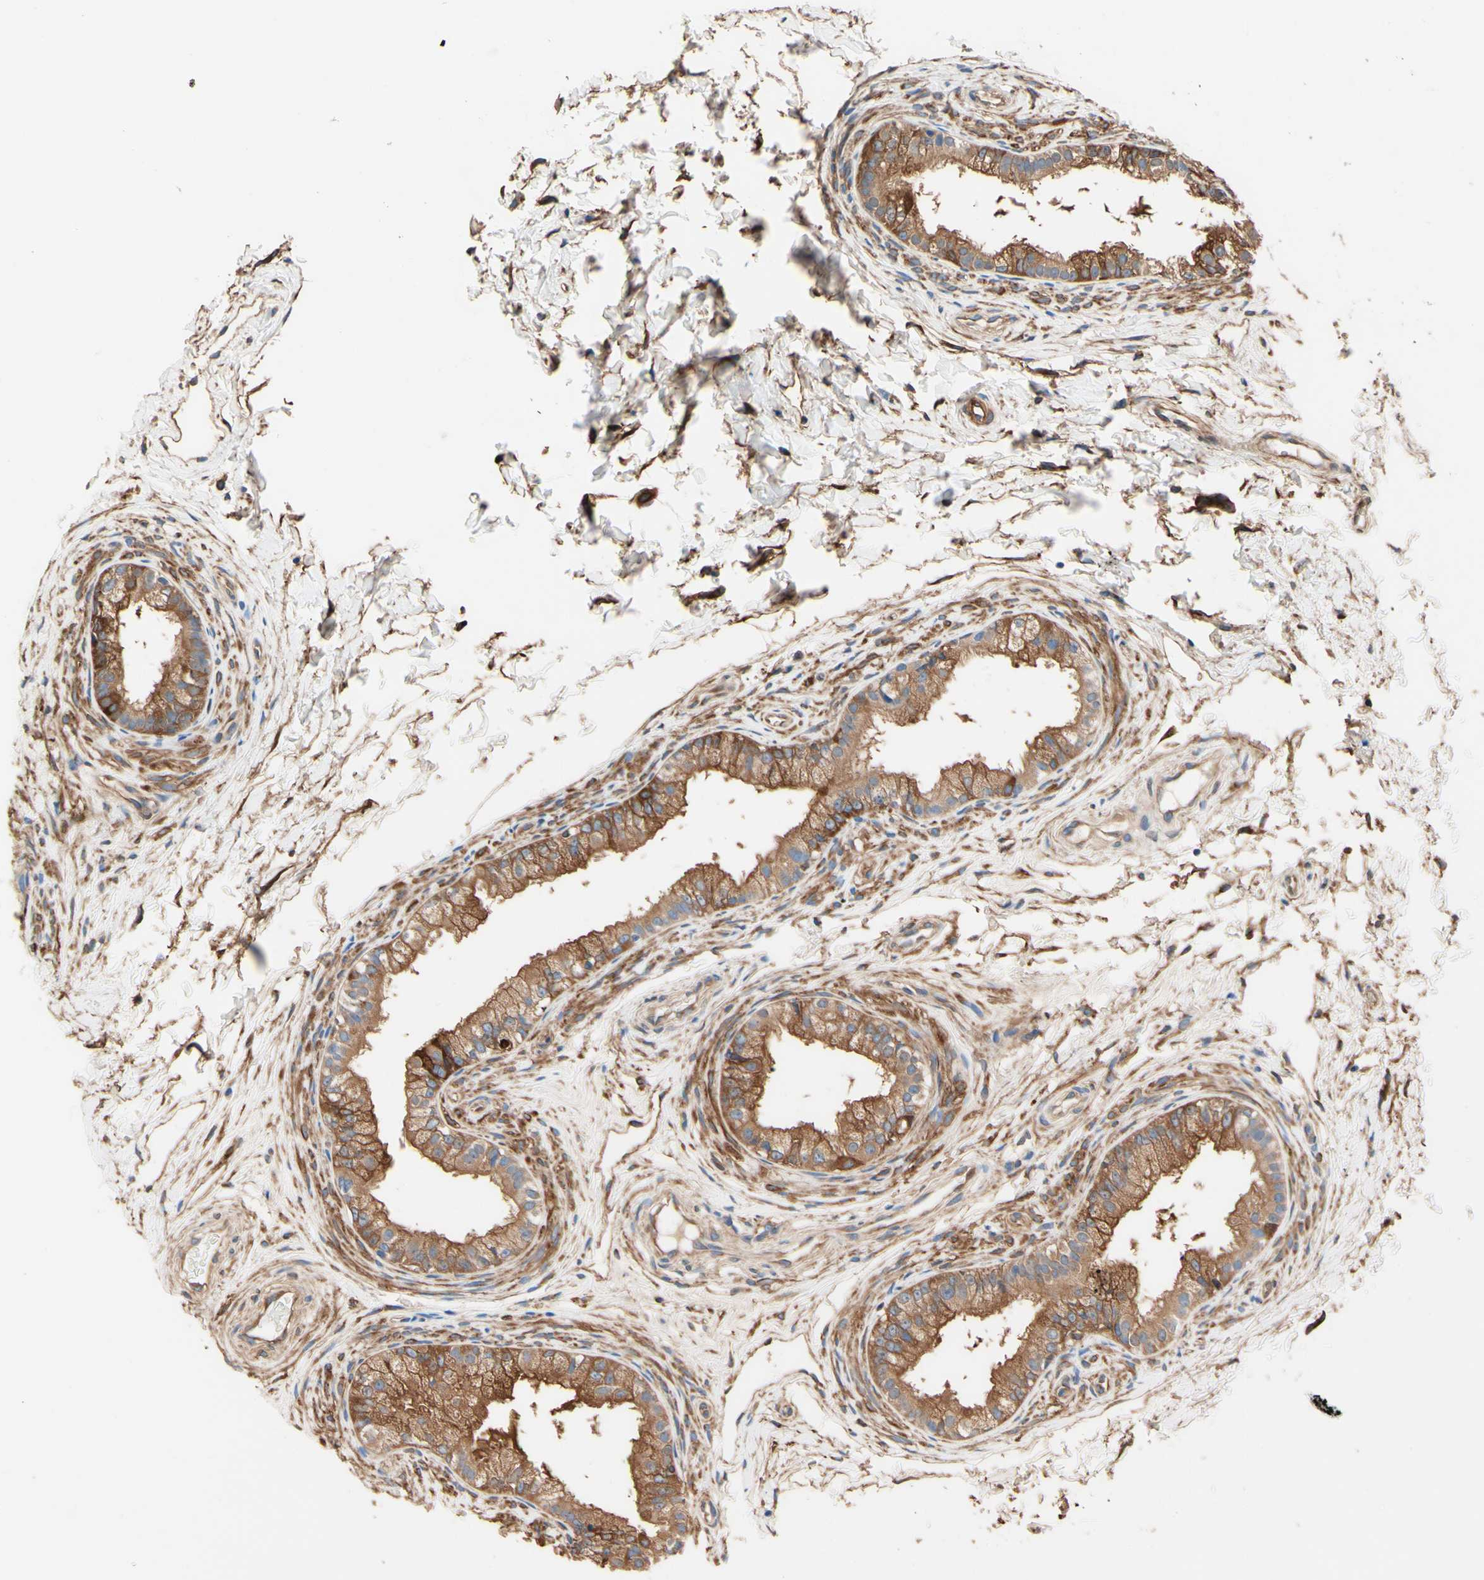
{"staining": {"intensity": "moderate", "quantity": ">75%", "location": "cytoplasmic/membranous"}, "tissue": "epididymis", "cell_type": "Glandular cells", "image_type": "normal", "snomed": [{"axis": "morphology", "description": "Normal tissue, NOS"}, {"axis": "topography", "description": "Epididymis"}], "caption": "A photomicrograph of human epididymis stained for a protein demonstrates moderate cytoplasmic/membranous brown staining in glandular cells. The staining is performed using DAB brown chromogen to label protein expression. The nuclei are counter-stained blue using hematoxylin.", "gene": "DPYSL3", "patient": {"sex": "male", "age": 56}}